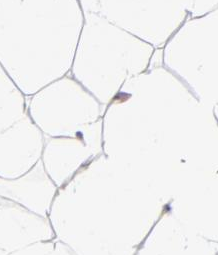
{"staining": {"intensity": "weak", "quantity": "25%-75%", "location": "nuclear"}, "tissue": "adipose tissue", "cell_type": "Adipocytes", "image_type": "normal", "snomed": [{"axis": "morphology", "description": "Normal tissue, NOS"}, {"axis": "morphology", "description": "Fibrosis, NOS"}, {"axis": "topography", "description": "Breast"}], "caption": "Protein staining displays weak nuclear positivity in about 25%-75% of adipocytes in unremarkable adipose tissue.", "gene": "ZNF10", "patient": {"sex": "female", "age": 24}}